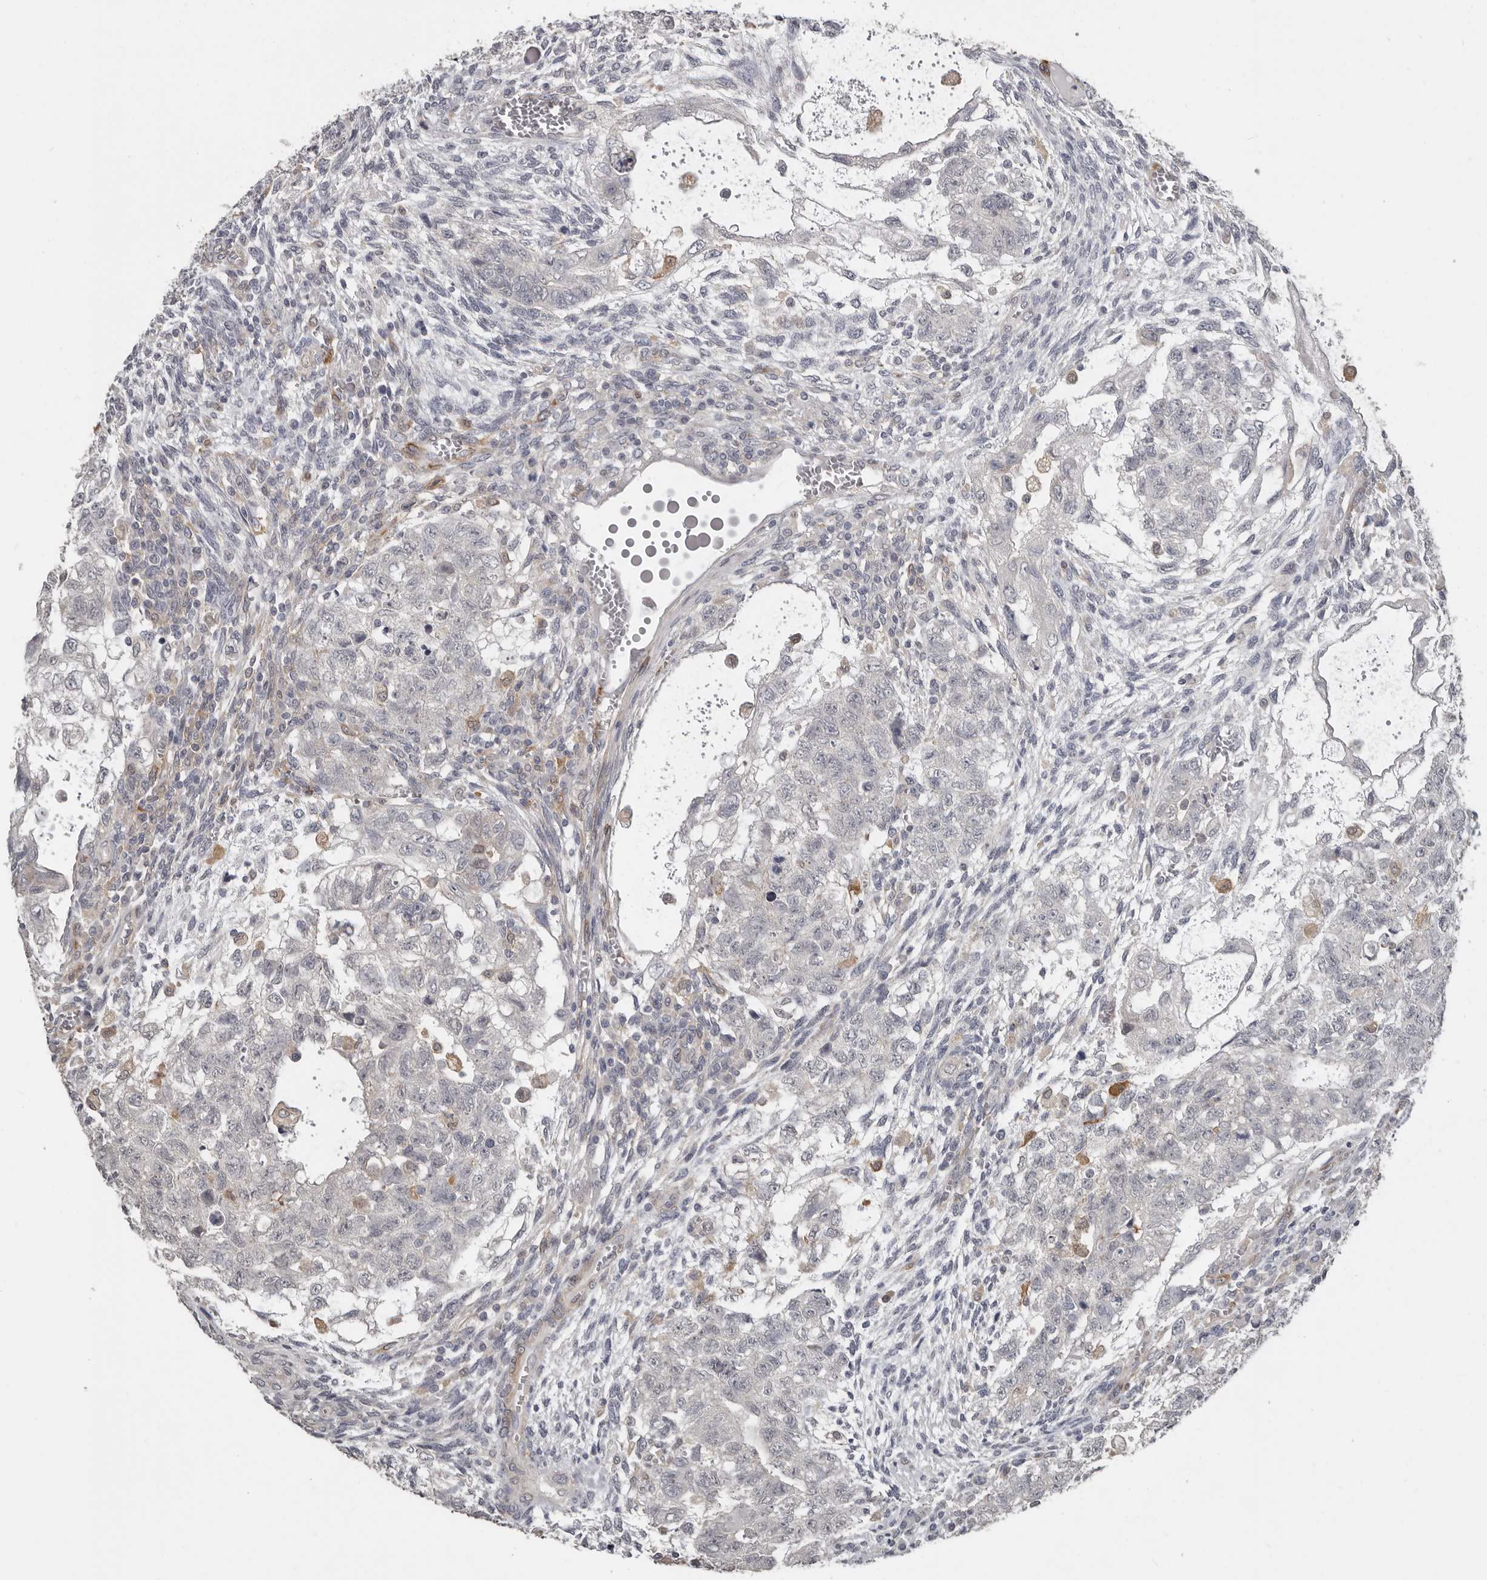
{"staining": {"intensity": "negative", "quantity": "none", "location": "none"}, "tissue": "testis cancer", "cell_type": "Tumor cells", "image_type": "cancer", "snomed": [{"axis": "morphology", "description": "Carcinoma, Embryonal, NOS"}, {"axis": "topography", "description": "Testis"}], "caption": "Immunohistochemistry (IHC) histopathology image of testis cancer (embryonal carcinoma) stained for a protein (brown), which shows no expression in tumor cells.", "gene": "KCNJ8", "patient": {"sex": "male", "age": 37}}